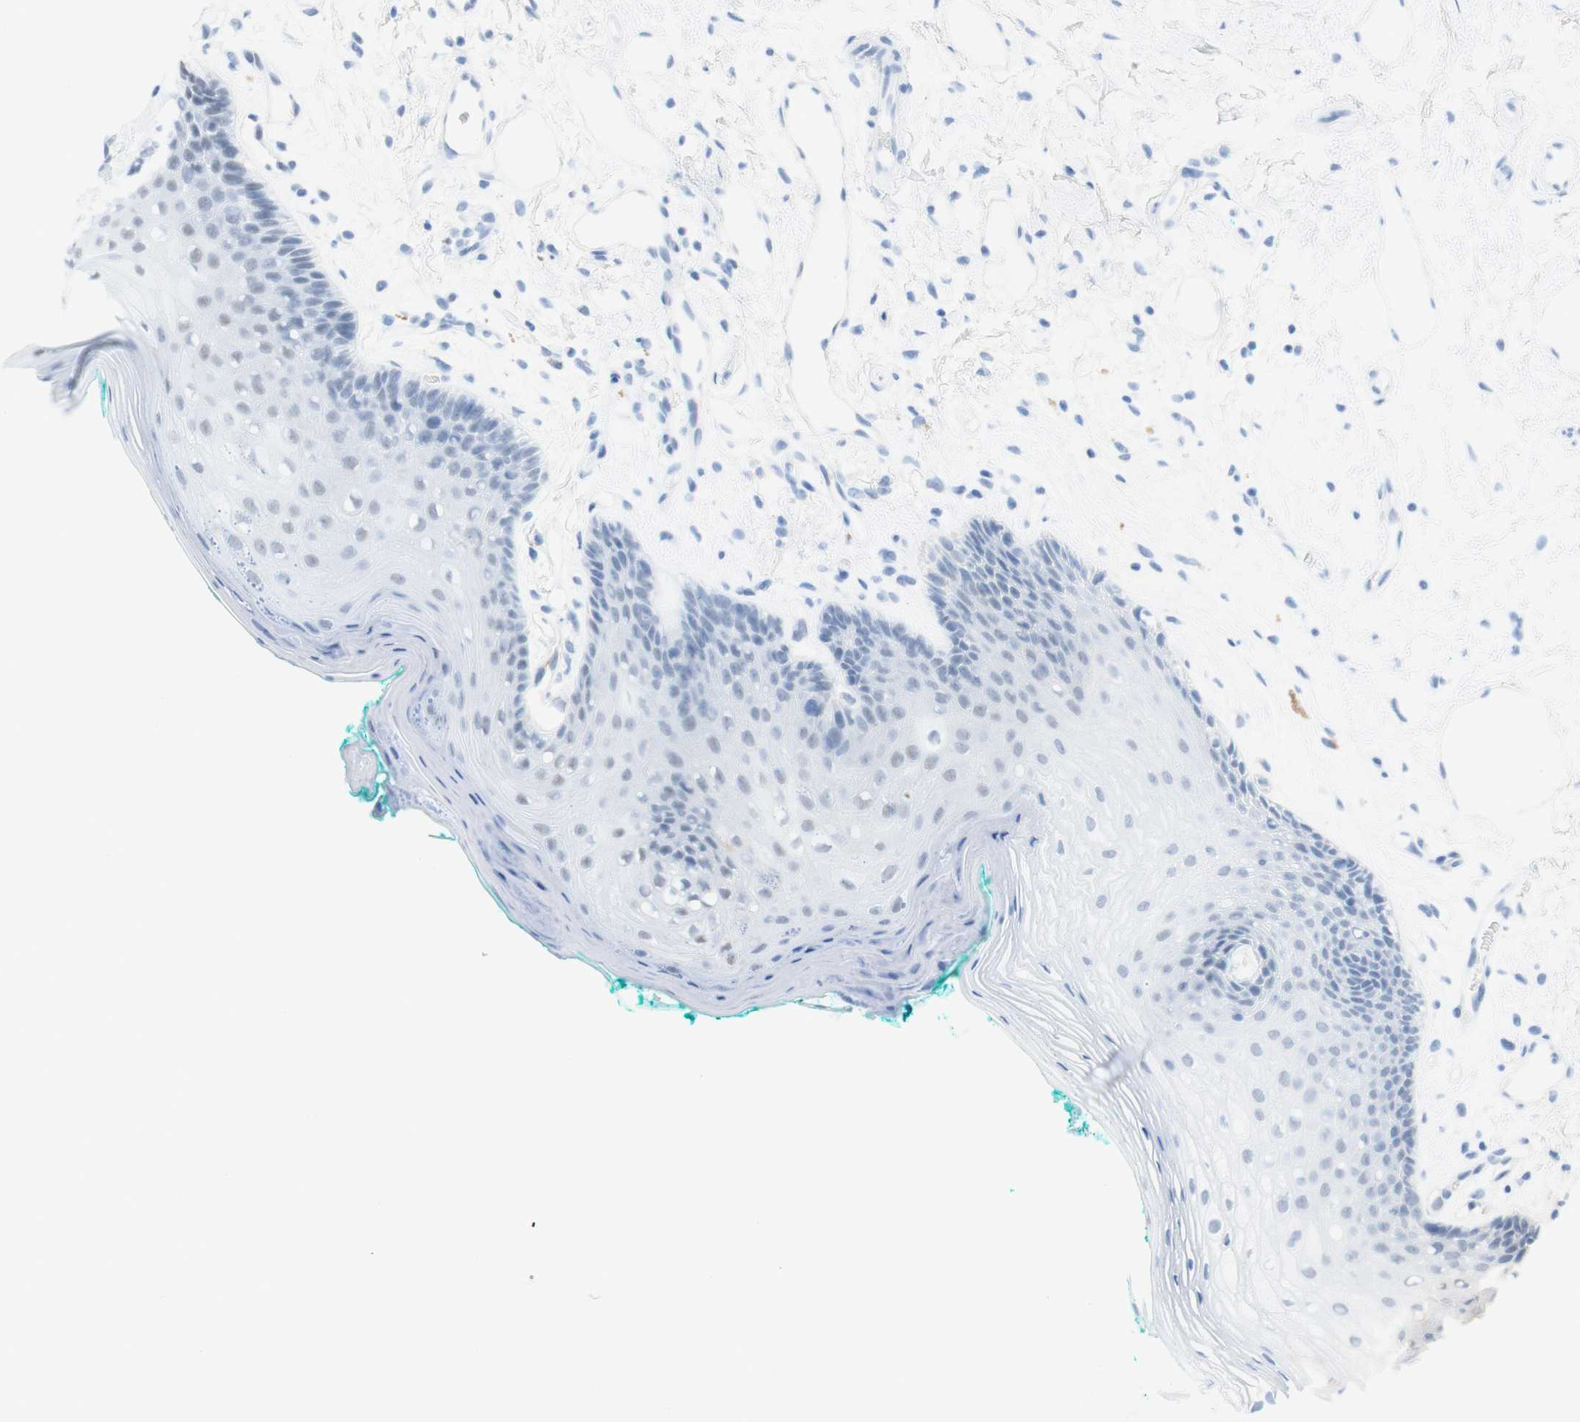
{"staining": {"intensity": "negative", "quantity": "none", "location": "none"}, "tissue": "oral mucosa", "cell_type": "Squamous epithelial cells", "image_type": "normal", "snomed": [{"axis": "morphology", "description": "Normal tissue, NOS"}, {"axis": "topography", "description": "Skeletal muscle"}, {"axis": "topography", "description": "Oral tissue"}, {"axis": "topography", "description": "Peripheral nerve tissue"}], "caption": "Immunohistochemical staining of unremarkable oral mucosa demonstrates no significant positivity in squamous epithelial cells.", "gene": "SAP18", "patient": {"sex": "female", "age": 84}}